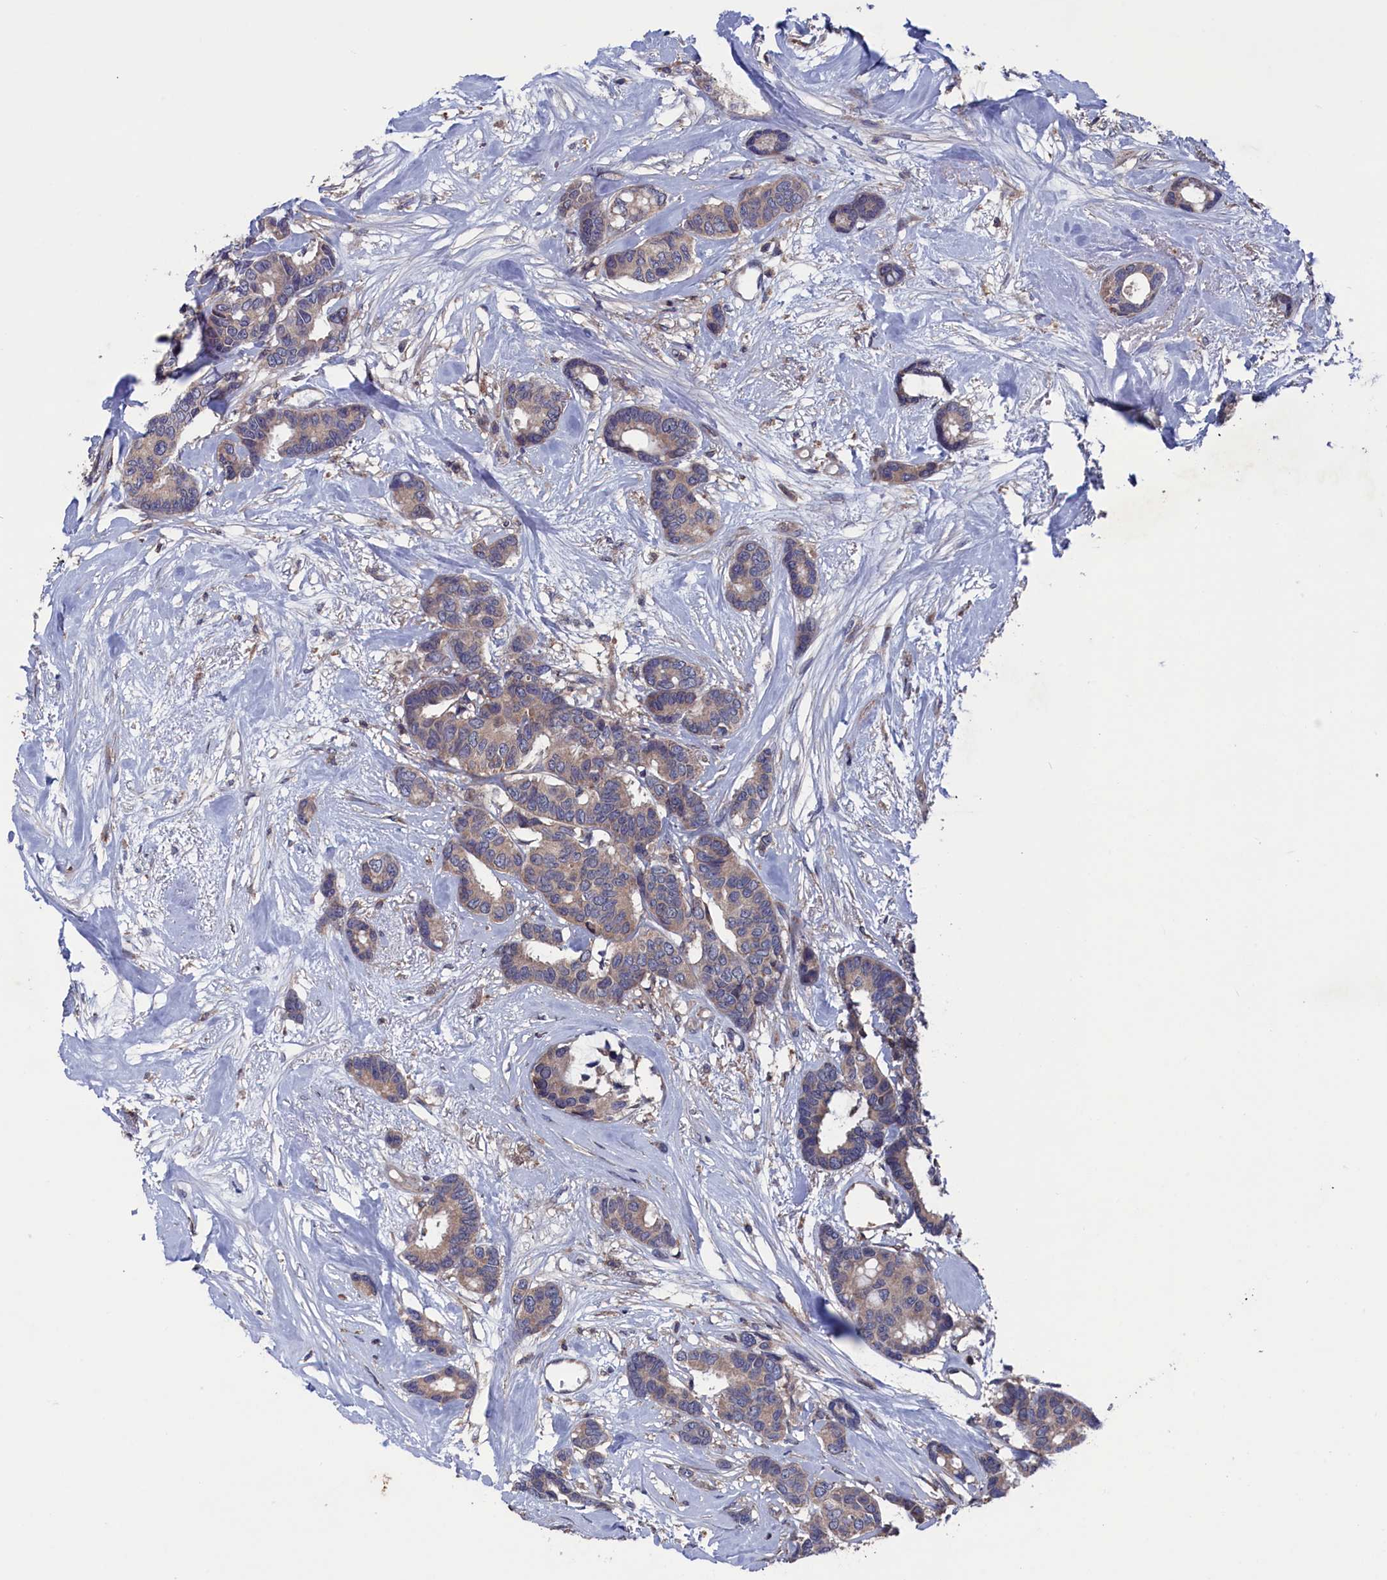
{"staining": {"intensity": "weak", "quantity": ">75%", "location": "cytoplasmic/membranous"}, "tissue": "breast cancer", "cell_type": "Tumor cells", "image_type": "cancer", "snomed": [{"axis": "morphology", "description": "Duct carcinoma"}, {"axis": "topography", "description": "Breast"}], "caption": "There is low levels of weak cytoplasmic/membranous staining in tumor cells of breast intraductal carcinoma, as demonstrated by immunohistochemical staining (brown color).", "gene": "SPATA13", "patient": {"sex": "female", "age": 87}}